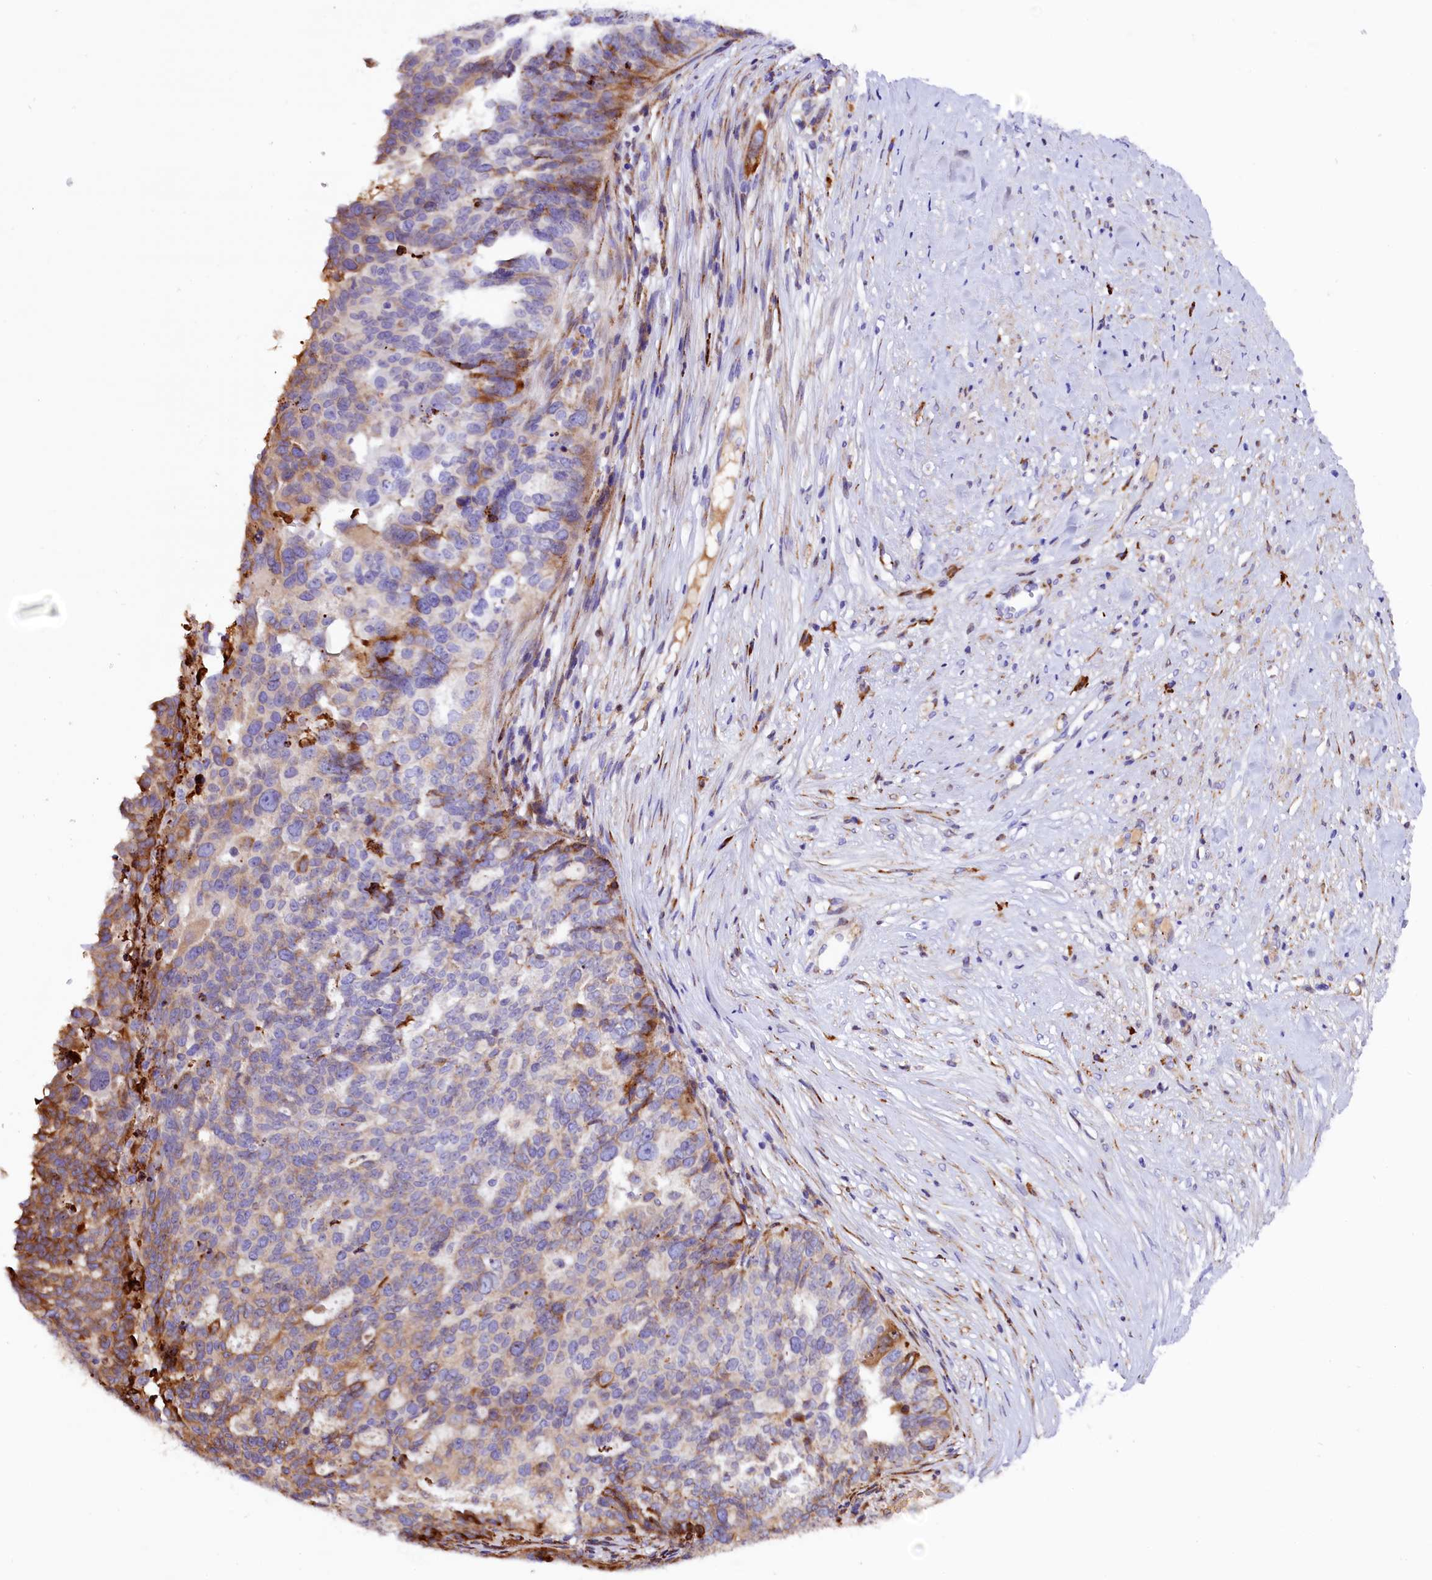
{"staining": {"intensity": "moderate", "quantity": "25%-75%", "location": "cytoplasmic/membranous"}, "tissue": "ovarian cancer", "cell_type": "Tumor cells", "image_type": "cancer", "snomed": [{"axis": "morphology", "description": "Cystadenocarcinoma, serous, NOS"}, {"axis": "topography", "description": "Ovary"}], "caption": "Immunohistochemical staining of human ovarian serous cystadenocarcinoma exhibits medium levels of moderate cytoplasmic/membranous protein staining in about 25%-75% of tumor cells.", "gene": "CMTR2", "patient": {"sex": "female", "age": 59}}